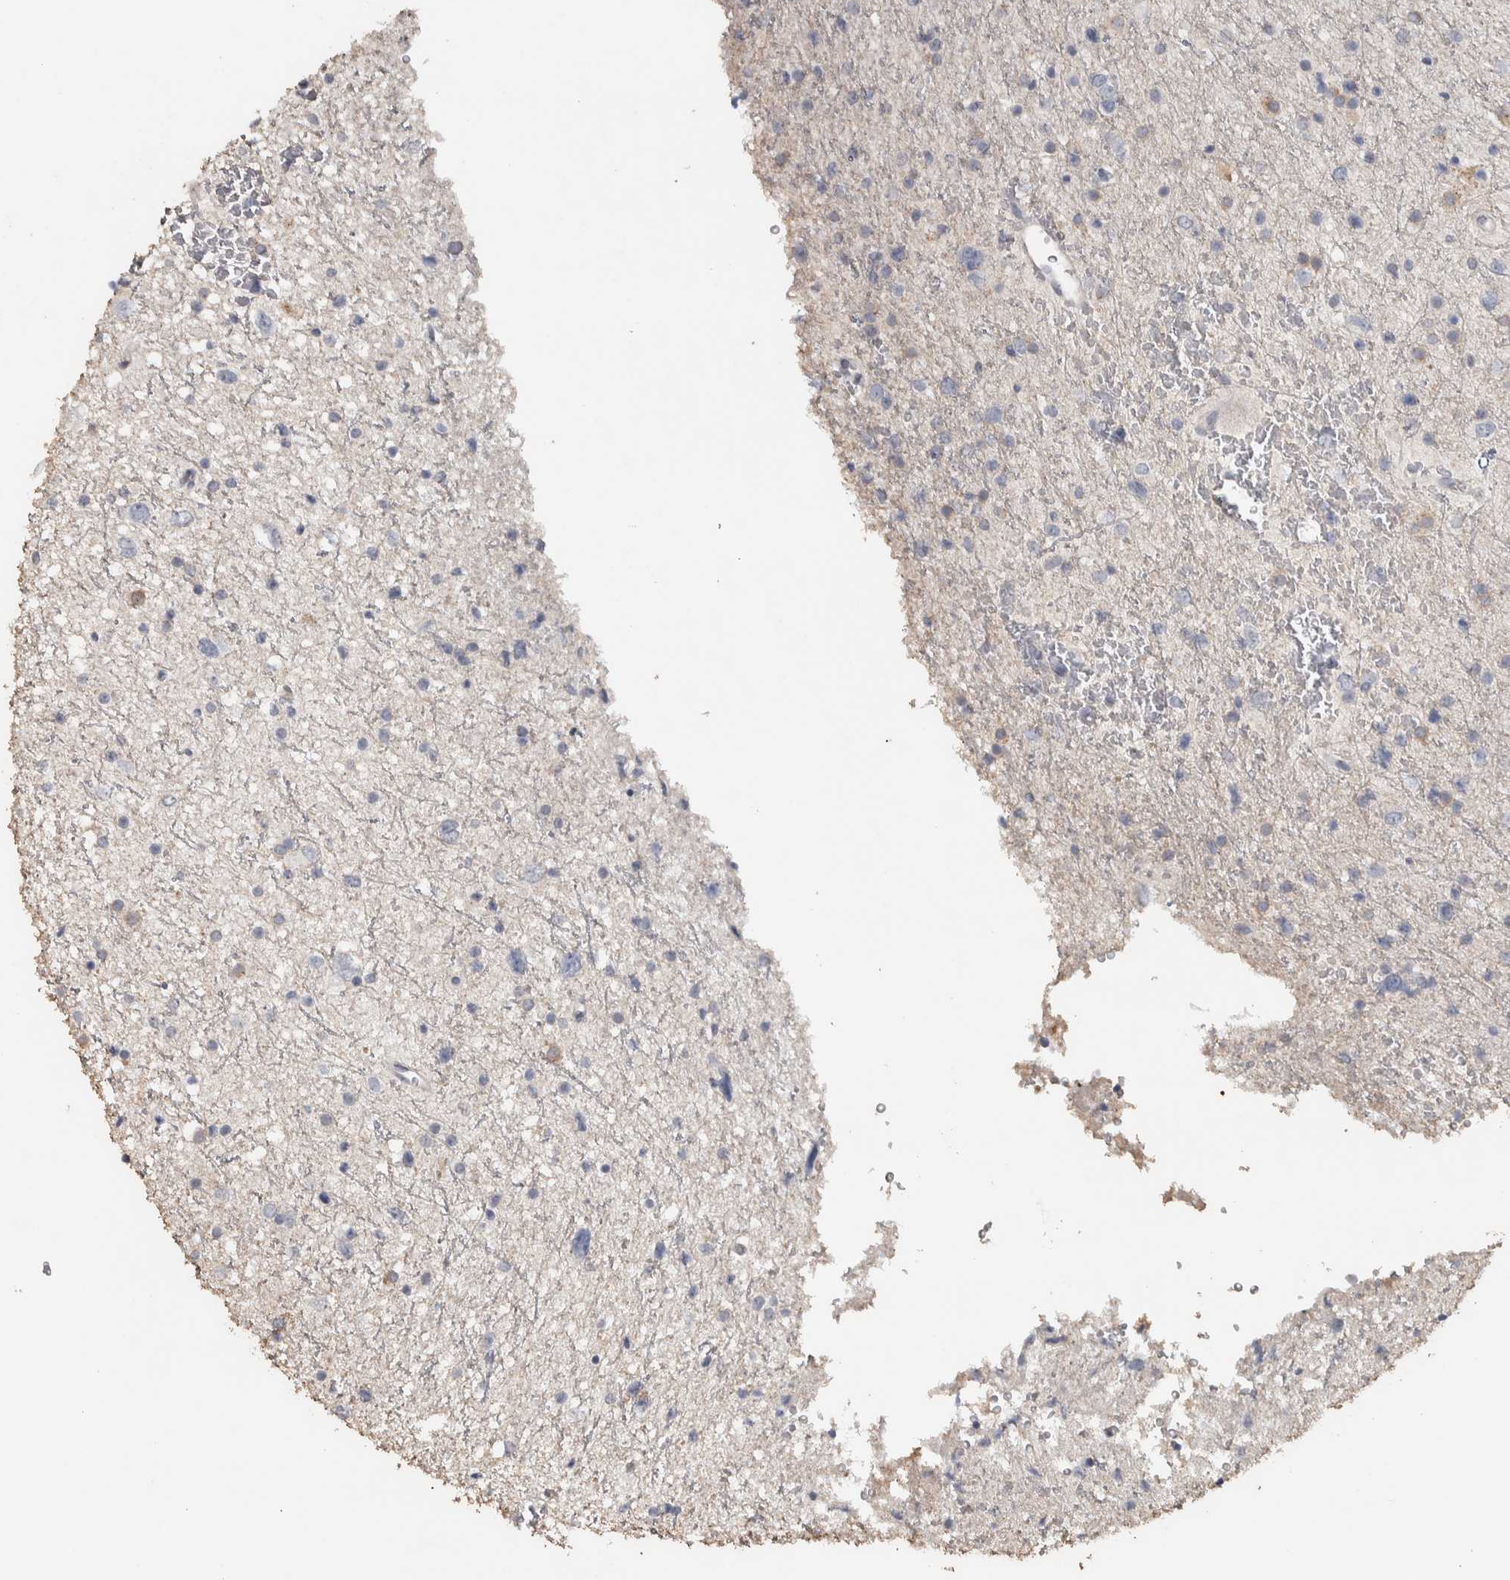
{"staining": {"intensity": "negative", "quantity": "none", "location": "none"}, "tissue": "glioma", "cell_type": "Tumor cells", "image_type": "cancer", "snomed": [{"axis": "morphology", "description": "Glioma, malignant, Low grade"}, {"axis": "topography", "description": "Brain"}], "caption": "The IHC histopathology image has no significant expression in tumor cells of glioma tissue. (Stains: DAB IHC with hematoxylin counter stain, Microscopy: brightfield microscopy at high magnification).", "gene": "NECAB1", "patient": {"sex": "female", "age": 37}}